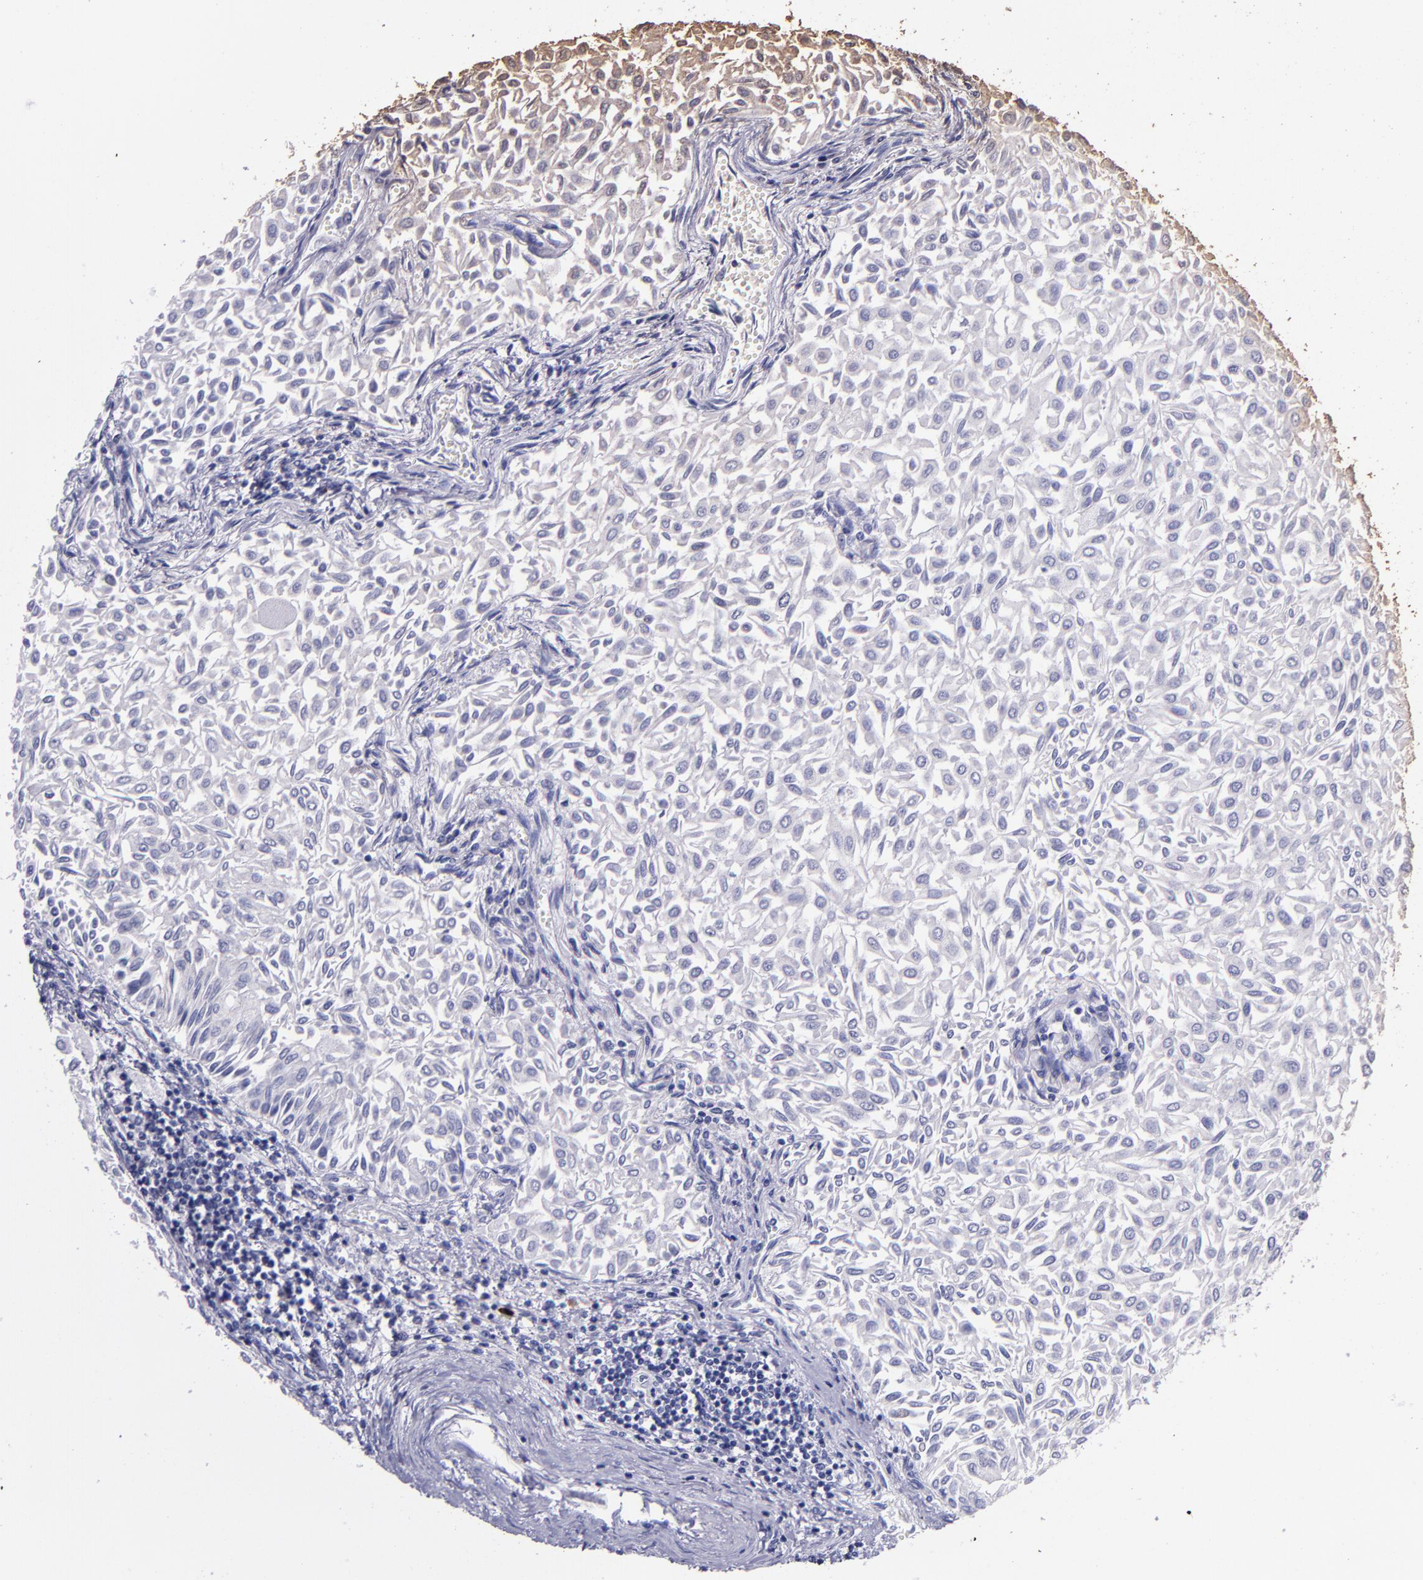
{"staining": {"intensity": "weak", "quantity": ">75%", "location": "cytoplasmic/membranous"}, "tissue": "urothelial cancer", "cell_type": "Tumor cells", "image_type": "cancer", "snomed": [{"axis": "morphology", "description": "Urothelial carcinoma, Low grade"}, {"axis": "topography", "description": "Urinary bladder"}], "caption": "Urothelial cancer was stained to show a protein in brown. There is low levels of weak cytoplasmic/membranous expression in about >75% of tumor cells.", "gene": "HECTD1", "patient": {"sex": "male", "age": 64}}